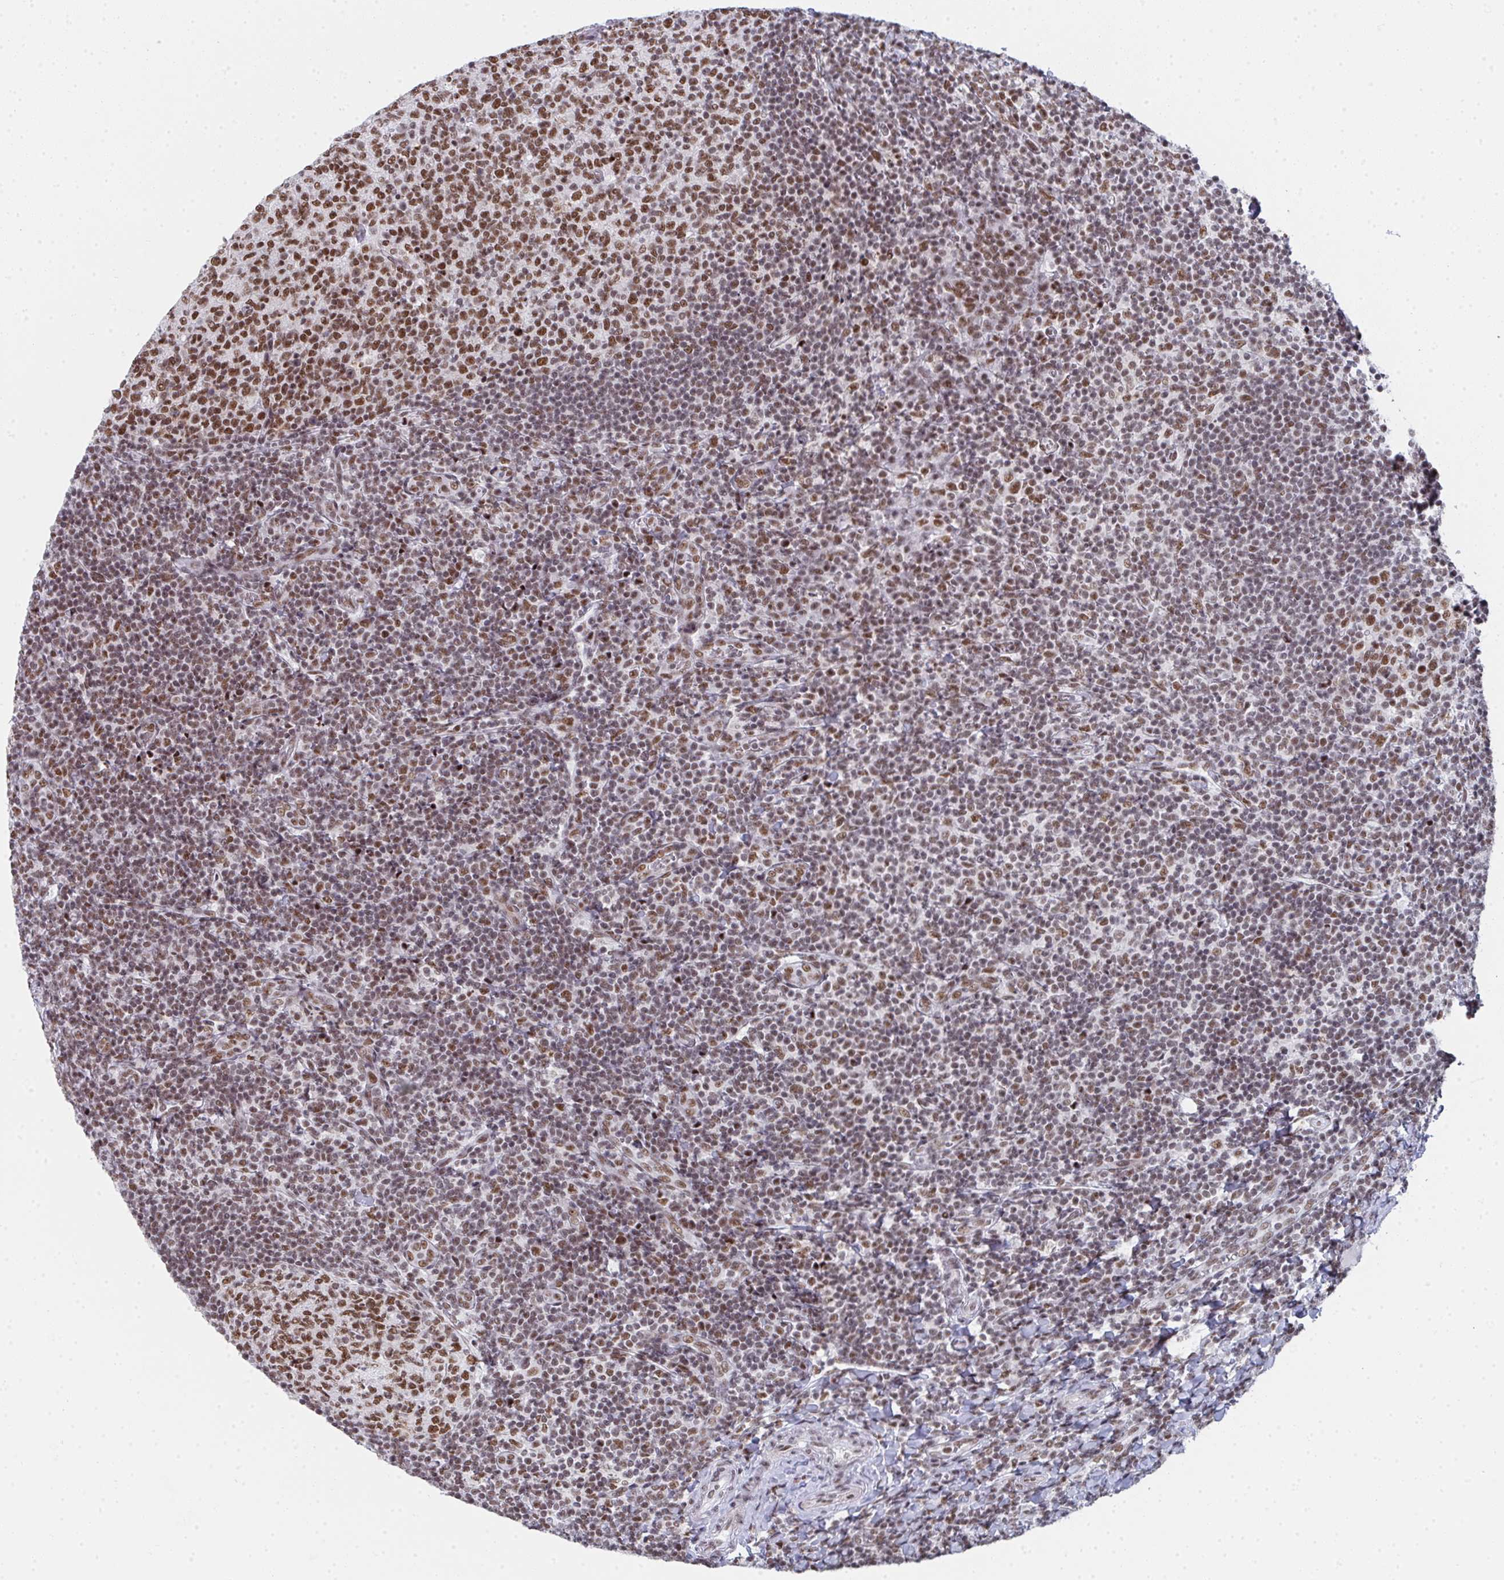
{"staining": {"intensity": "moderate", "quantity": ">75%", "location": "nuclear"}, "tissue": "tonsil", "cell_type": "Germinal center cells", "image_type": "normal", "snomed": [{"axis": "morphology", "description": "Normal tissue, NOS"}, {"axis": "topography", "description": "Tonsil"}], "caption": "Protein staining demonstrates moderate nuclear positivity in about >75% of germinal center cells in normal tonsil.", "gene": "SNRNP70", "patient": {"sex": "female", "age": 10}}